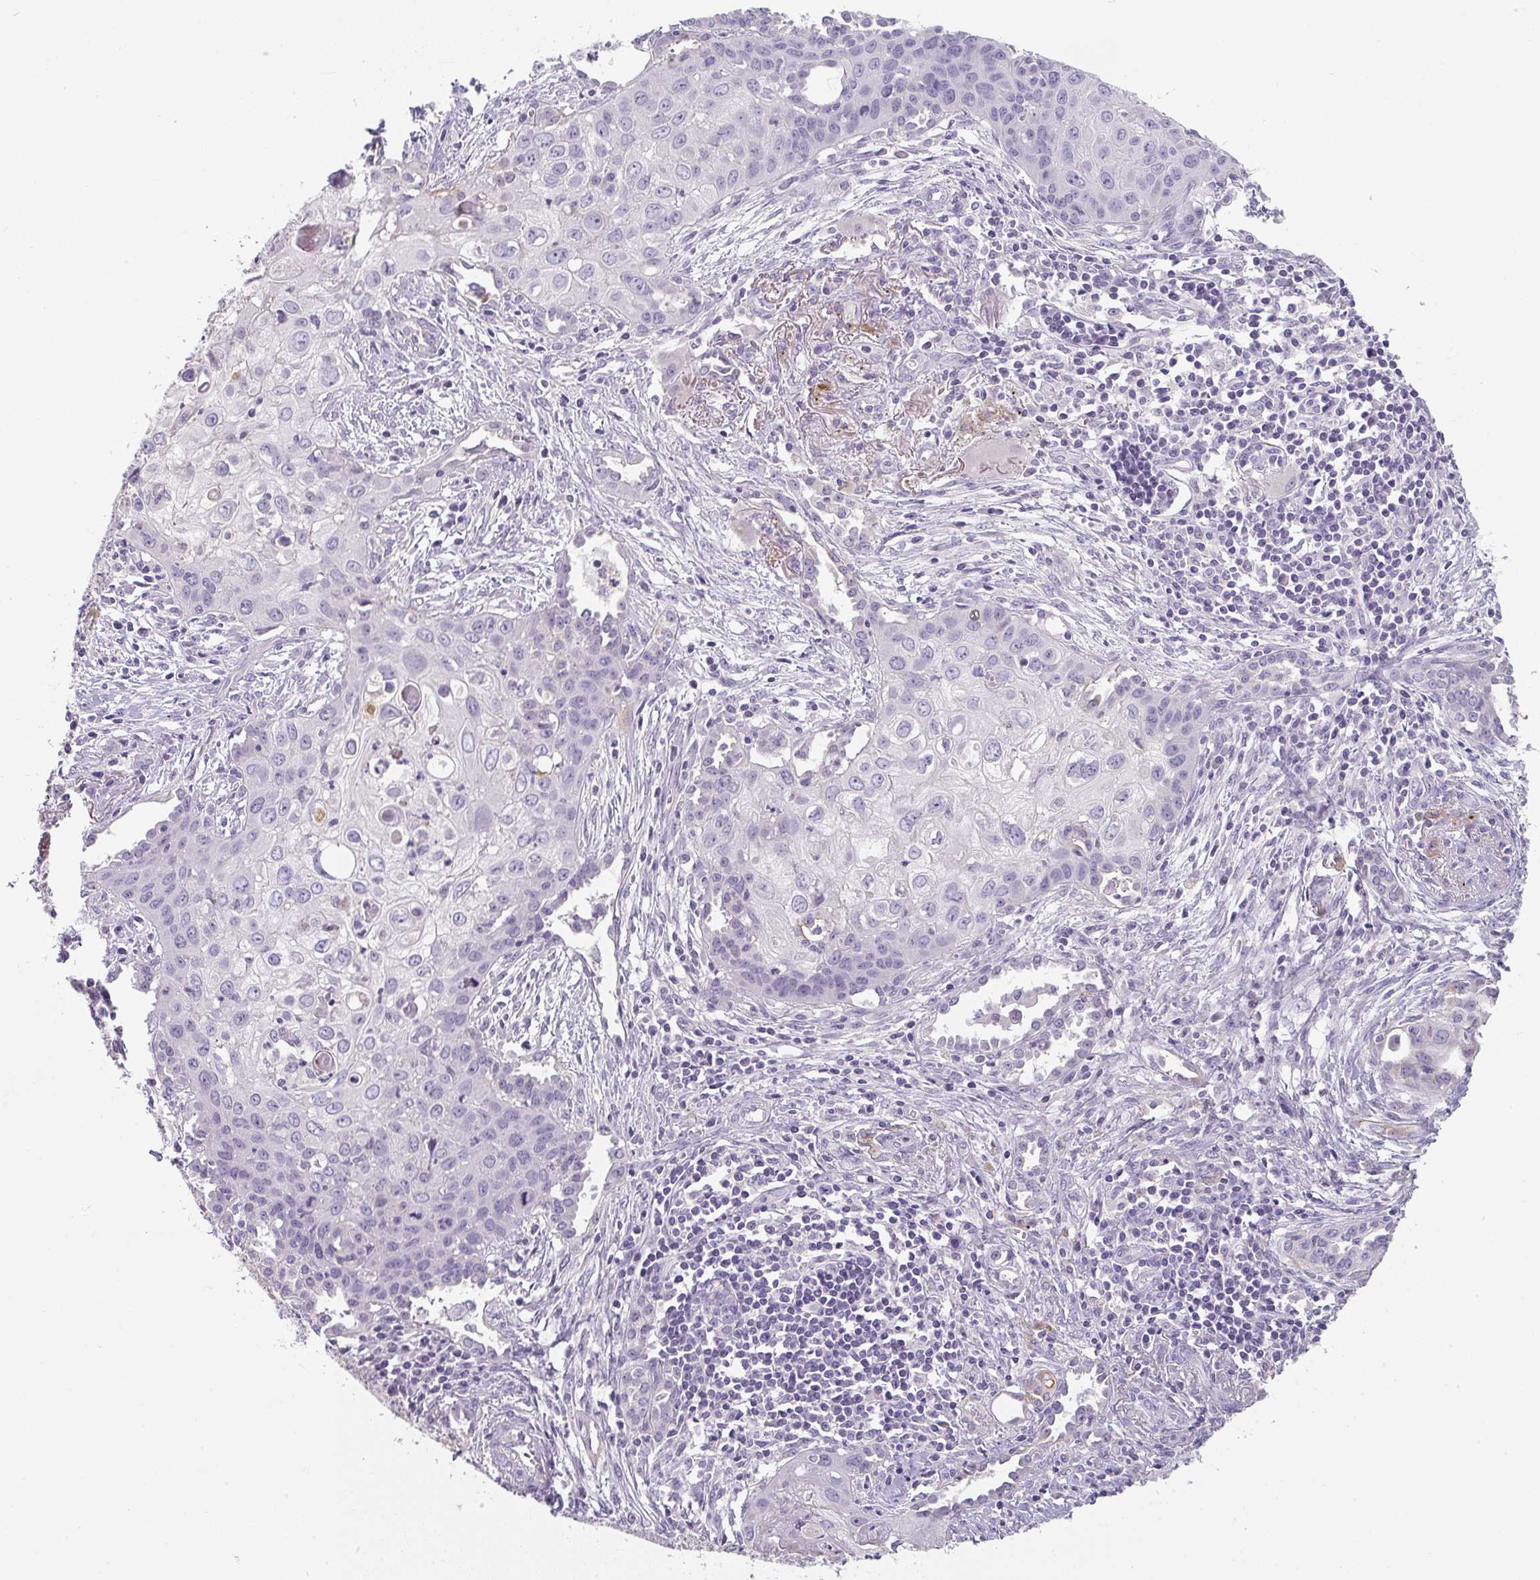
{"staining": {"intensity": "negative", "quantity": "none", "location": "none"}, "tissue": "lung cancer", "cell_type": "Tumor cells", "image_type": "cancer", "snomed": [{"axis": "morphology", "description": "Squamous cell carcinoma, NOS"}, {"axis": "topography", "description": "Lung"}], "caption": "A histopathology image of human lung squamous cell carcinoma is negative for staining in tumor cells.", "gene": "C1QTNF8", "patient": {"sex": "male", "age": 71}}